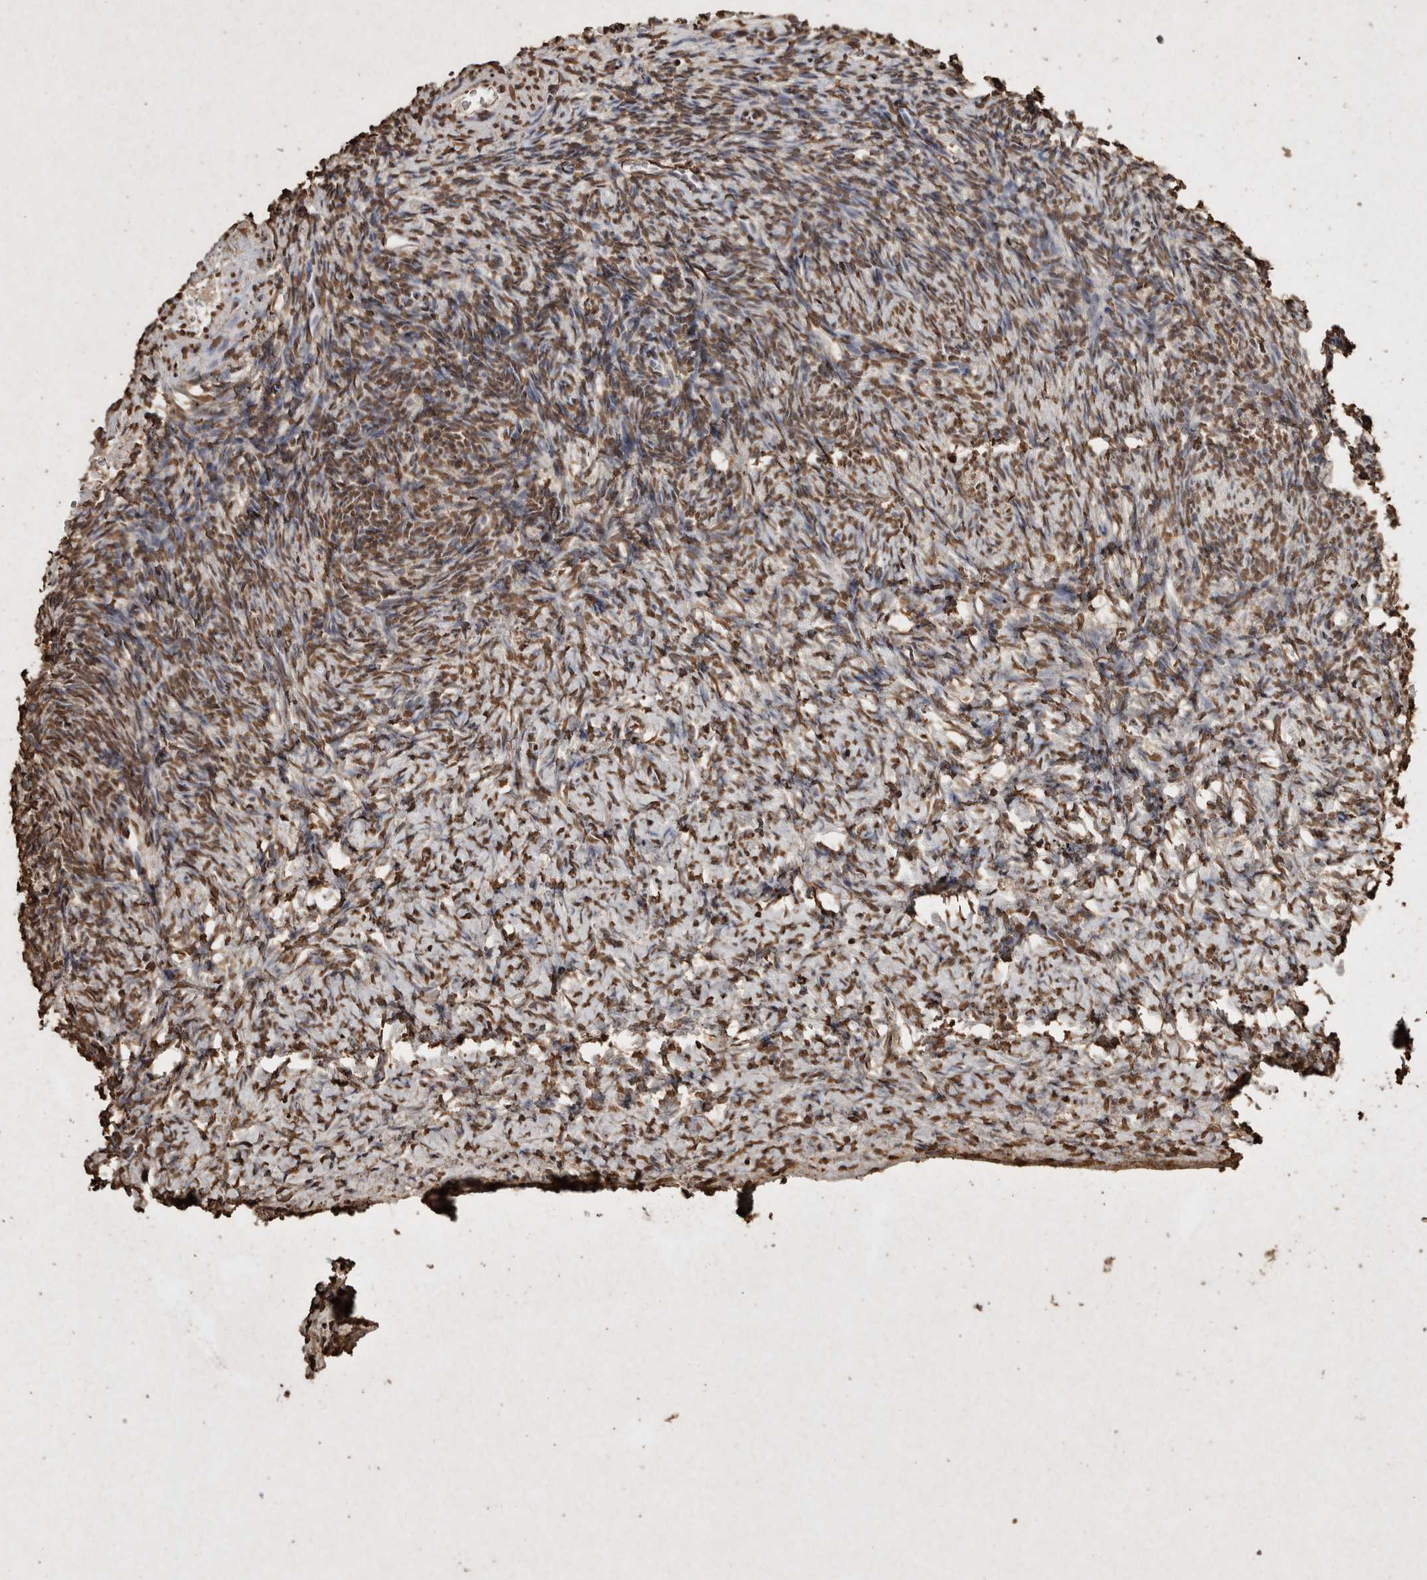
{"staining": {"intensity": "moderate", "quantity": ">75%", "location": "nuclear"}, "tissue": "ovary", "cell_type": "Ovarian stroma cells", "image_type": "normal", "snomed": [{"axis": "morphology", "description": "Normal tissue, NOS"}, {"axis": "topography", "description": "Ovary"}], "caption": "Immunohistochemical staining of normal ovary demonstrates moderate nuclear protein positivity in about >75% of ovarian stroma cells. (DAB (3,3'-diaminobenzidine) = brown stain, brightfield microscopy at high magnification).", "gene": "FSTL3", "patient": {"sex": "female", "age": 34}}